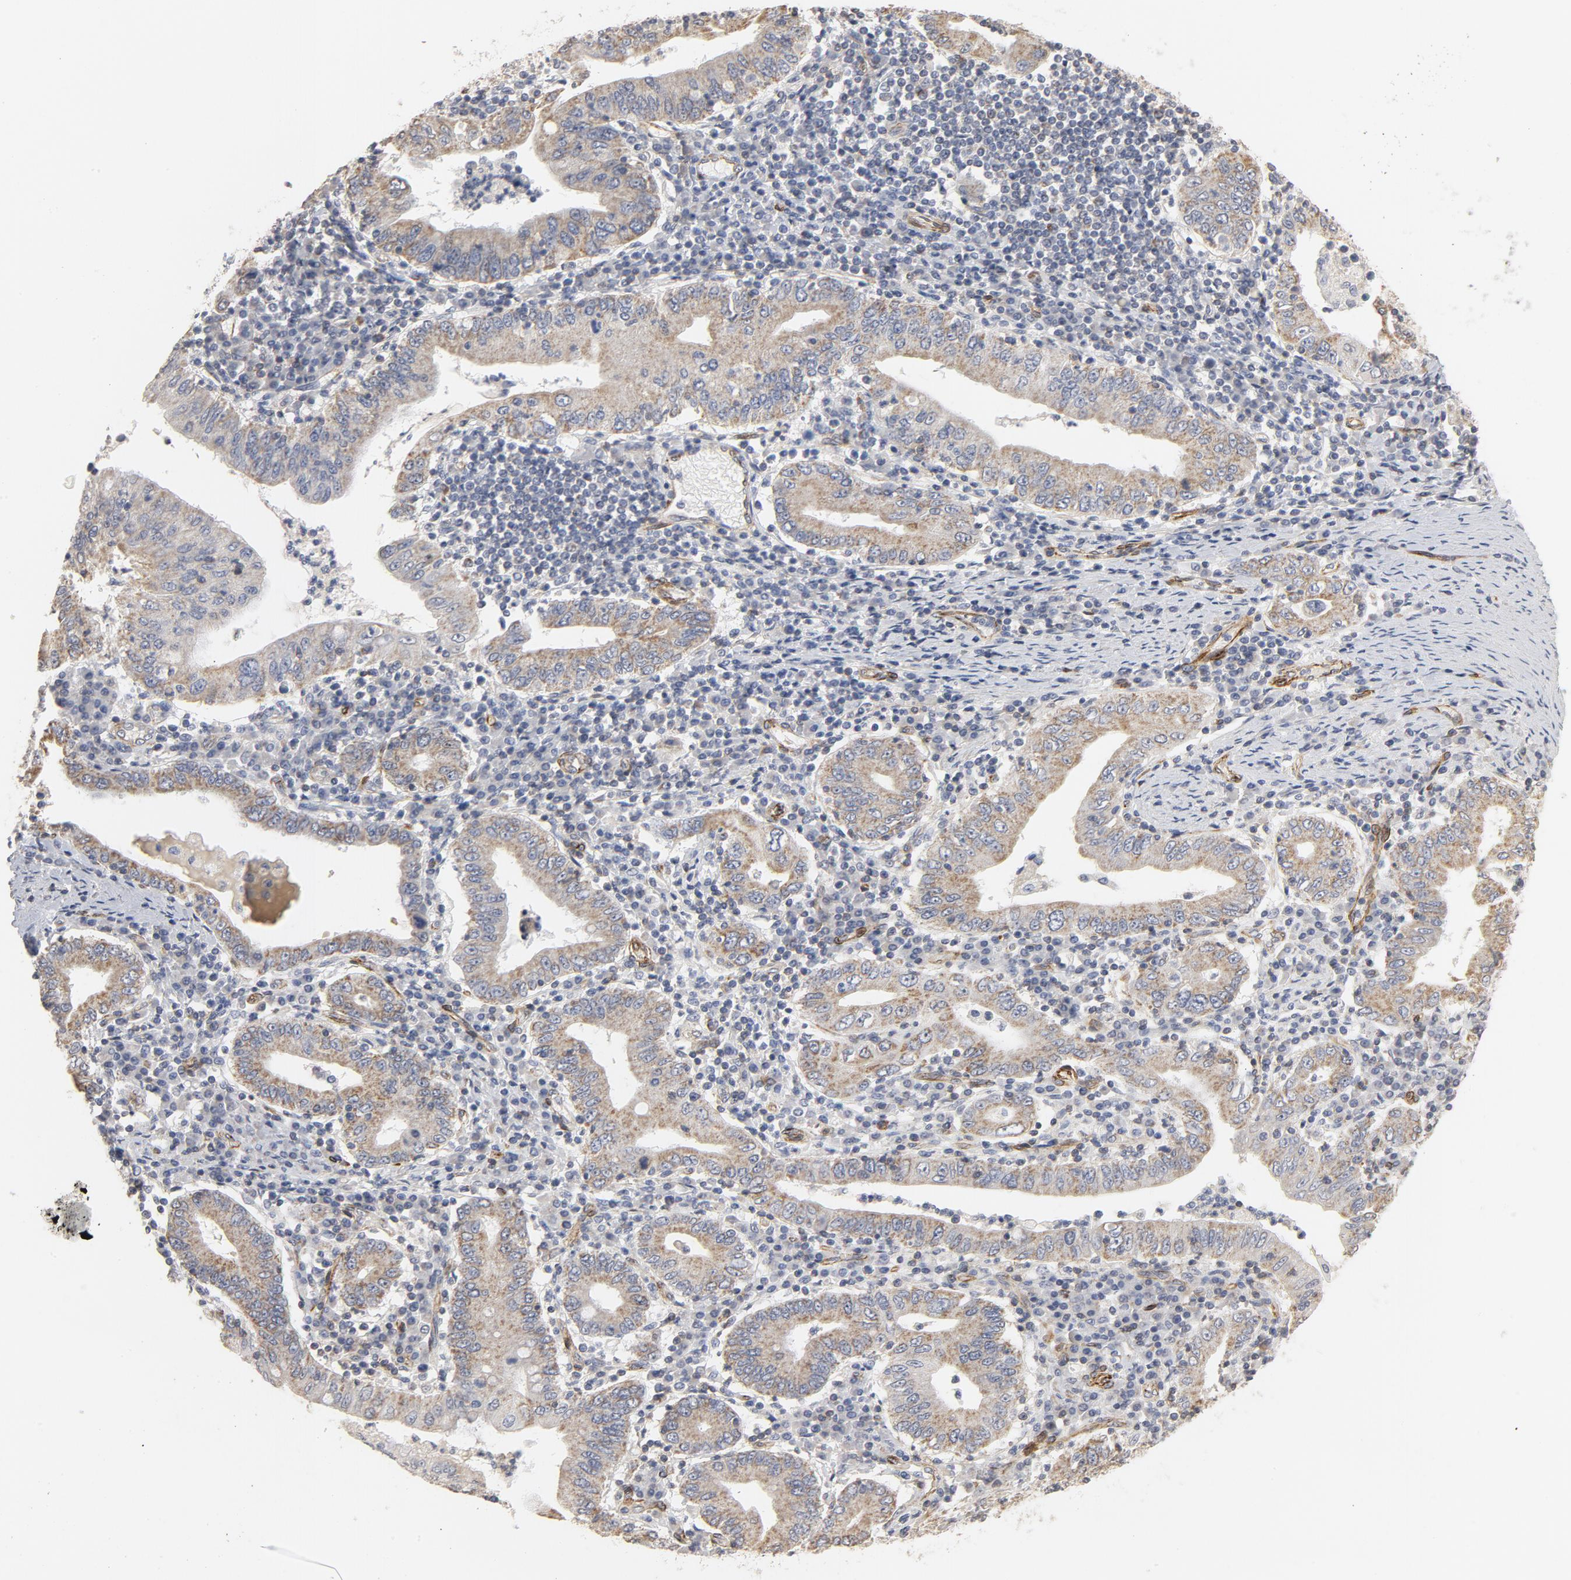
{"staining": {"intensity": "weak", "quantity": "25%-75%", "location": "cytoplasmic/membranous"}, "tissue": "stomach cancer", "cell_type": "Tumor cells", "image_type": "cancer", "snomed": [{"axis": "morphology", "description": "Normal tissue, NOS"}, {"axis": "morphology", "description": "Adenocarcinoma, NOS"}, {"axis": "topography", "description": "Esophagus"}, {"axis": "topography", "description": "Stomach, upper"}, {"axis": "topography", "description": "Peripheral nerve tissue"}], "caption": "This is a micrograph of IHC staining of stomach cancer (adenocarcinoma), which shows weak staining in the cytoplasmic/membranous of tumor cells.", "gene": "GNG2", "patient": {"sex": "male", "age": 62}}